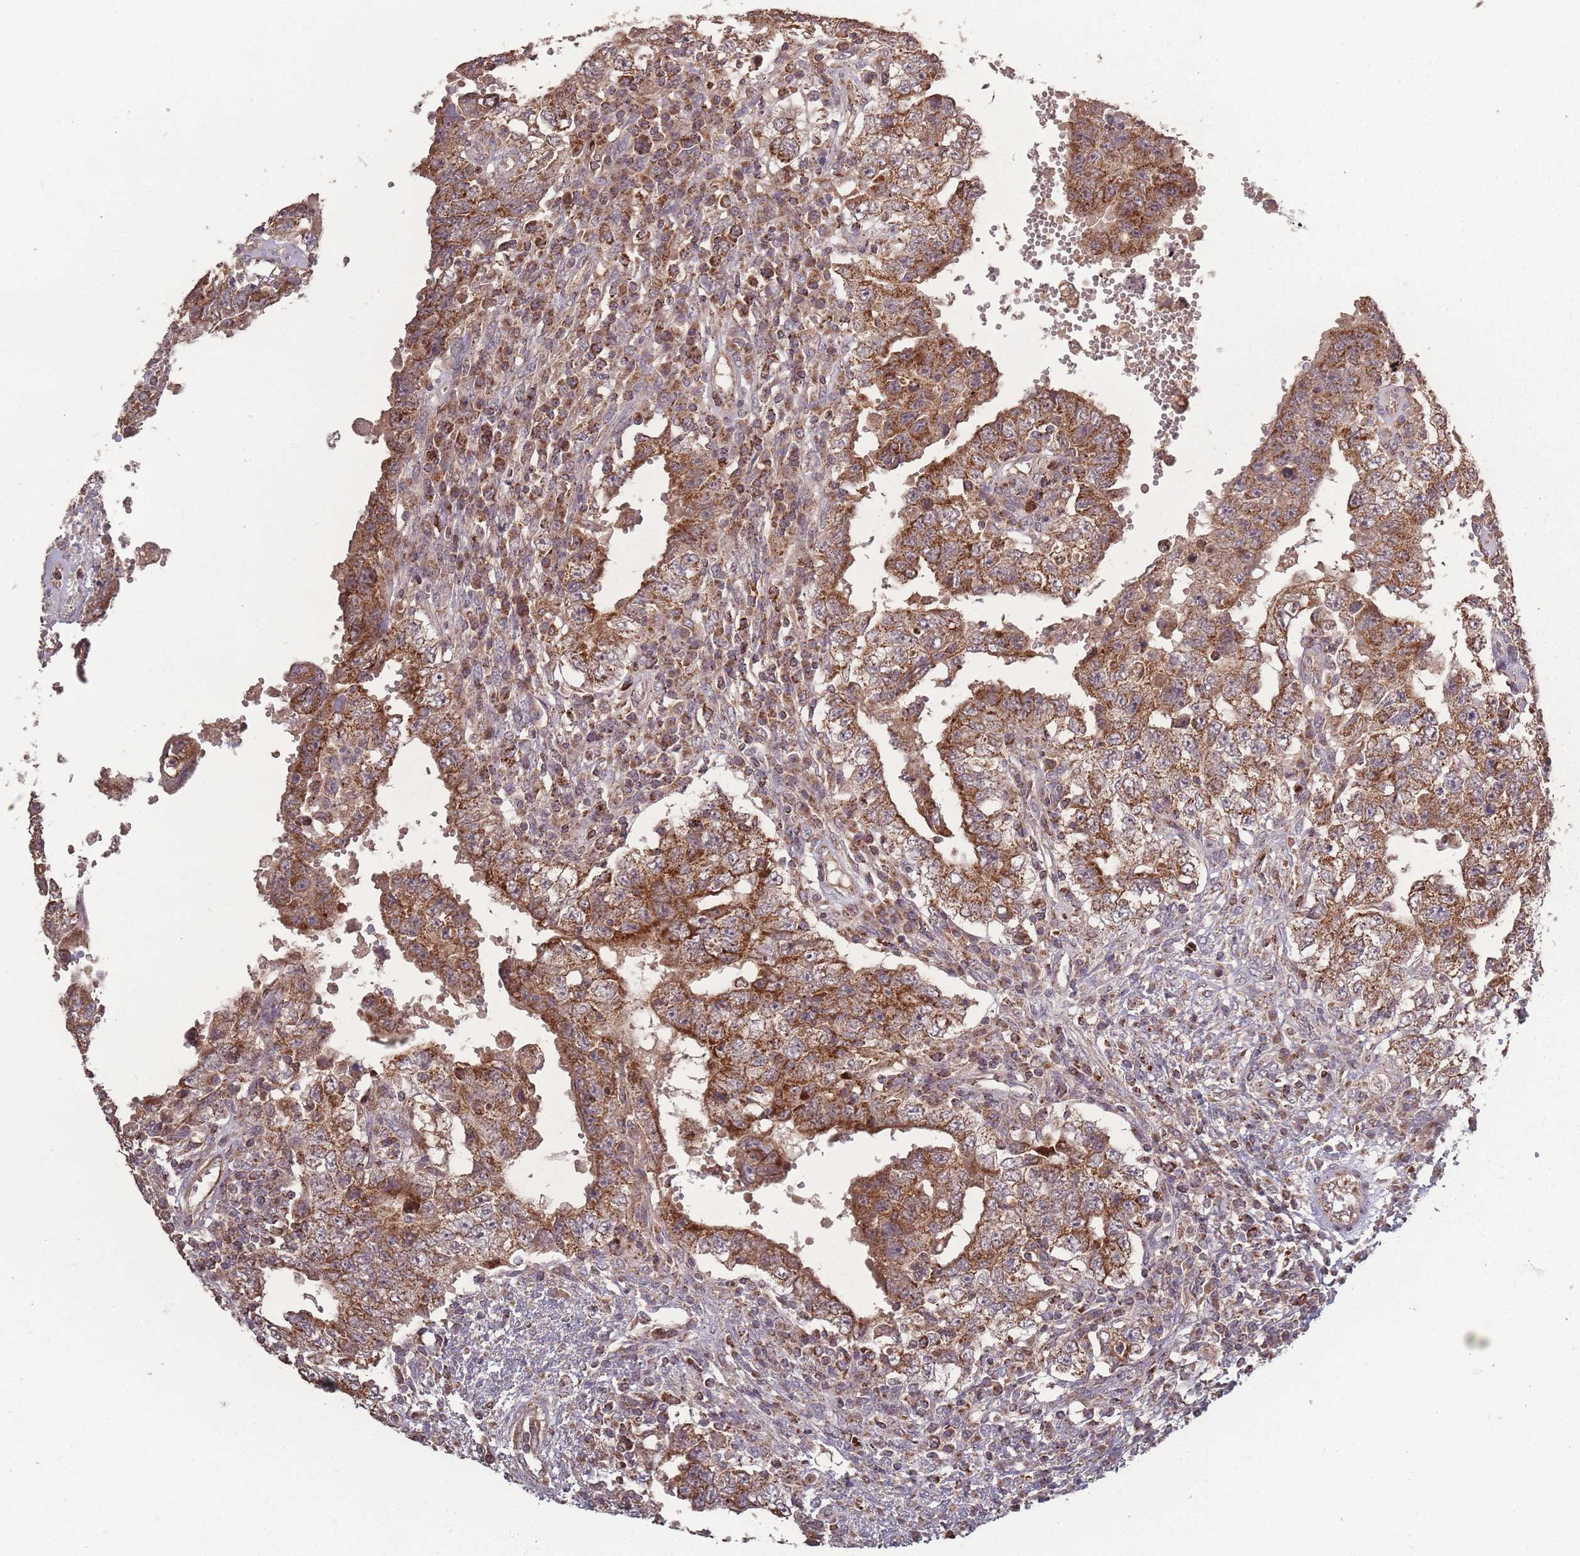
{"staining": {"intensity": "moderate", "quantity": ">75%", "location": "cytoplasmic/membranous"}, "tissue": "testis cancer", "cell_type": "Tumor cells", "image_type": "cancer", "snomed": [{"axis": "morphology", "description": "Carcinoma, Embryonal, NOS"}, {"axis": "topography", "description": "Testis"}], "caption": "Human testis cancer stained with a brown dye reveals moderate cytoplasmic/membranous positive positivity in about >75% of tumor cells.", "gene": "LYRM7", "patient": {"sex": "male", "age": 26}}